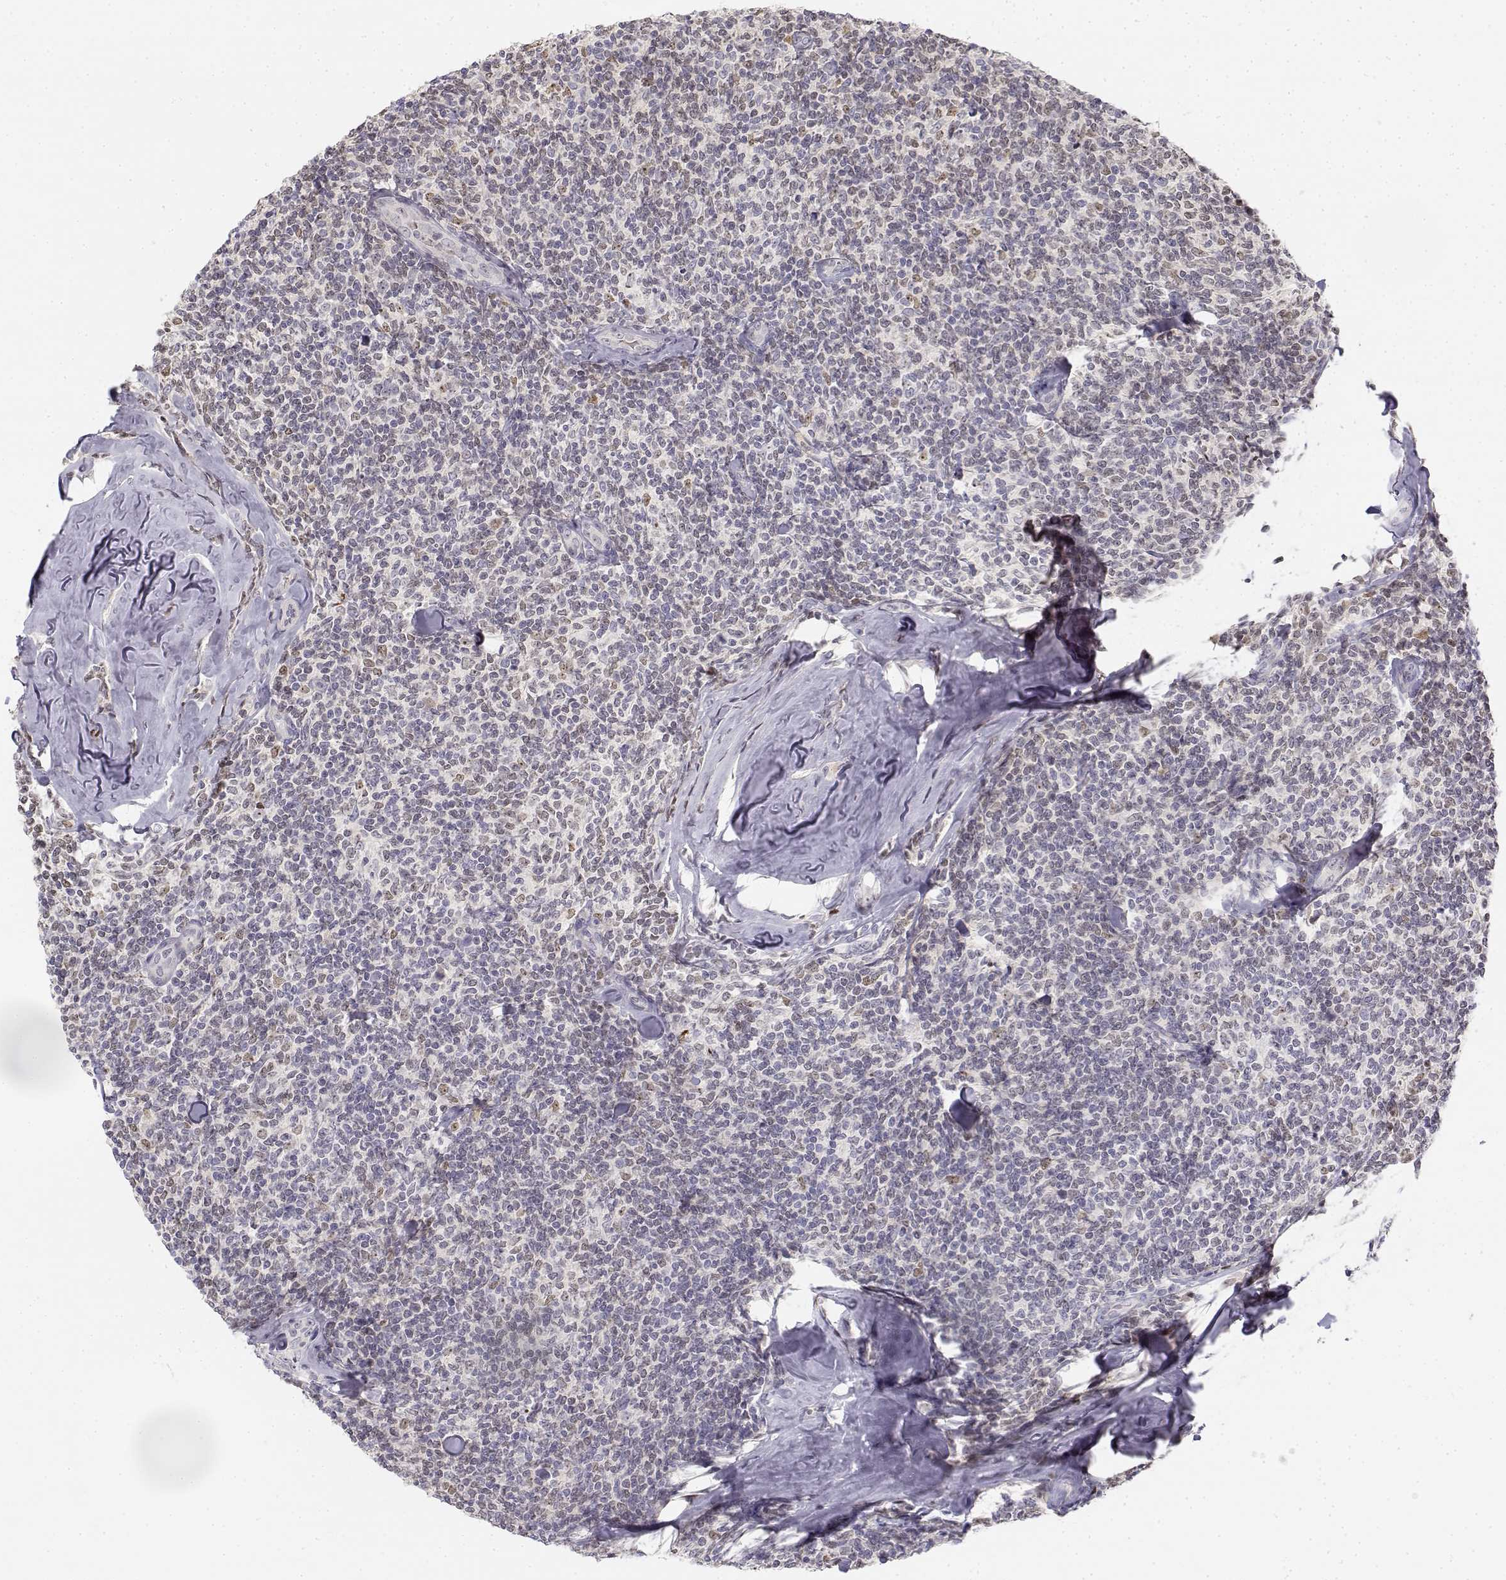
{"staining": {"intensity": "negative", "quantity": "none", "location": "none"}, "tissue": "lymphoma", "cell_type": "Tumor cells", "image_type": "cancer", "snomed": [{"axis": "morphology", "description": "Malignant lymphoma, non-Hodgkin's type, Low grade"}, {"axis": "topography", "description": "Lymph node"}], "caption": "There is no significant positivity in tumor cells of low-grade malignant lymphoma, non-Hodgkin's type.", "gene": "GLIPR1L2", "patient": {"sex": "female", "age": 56}}